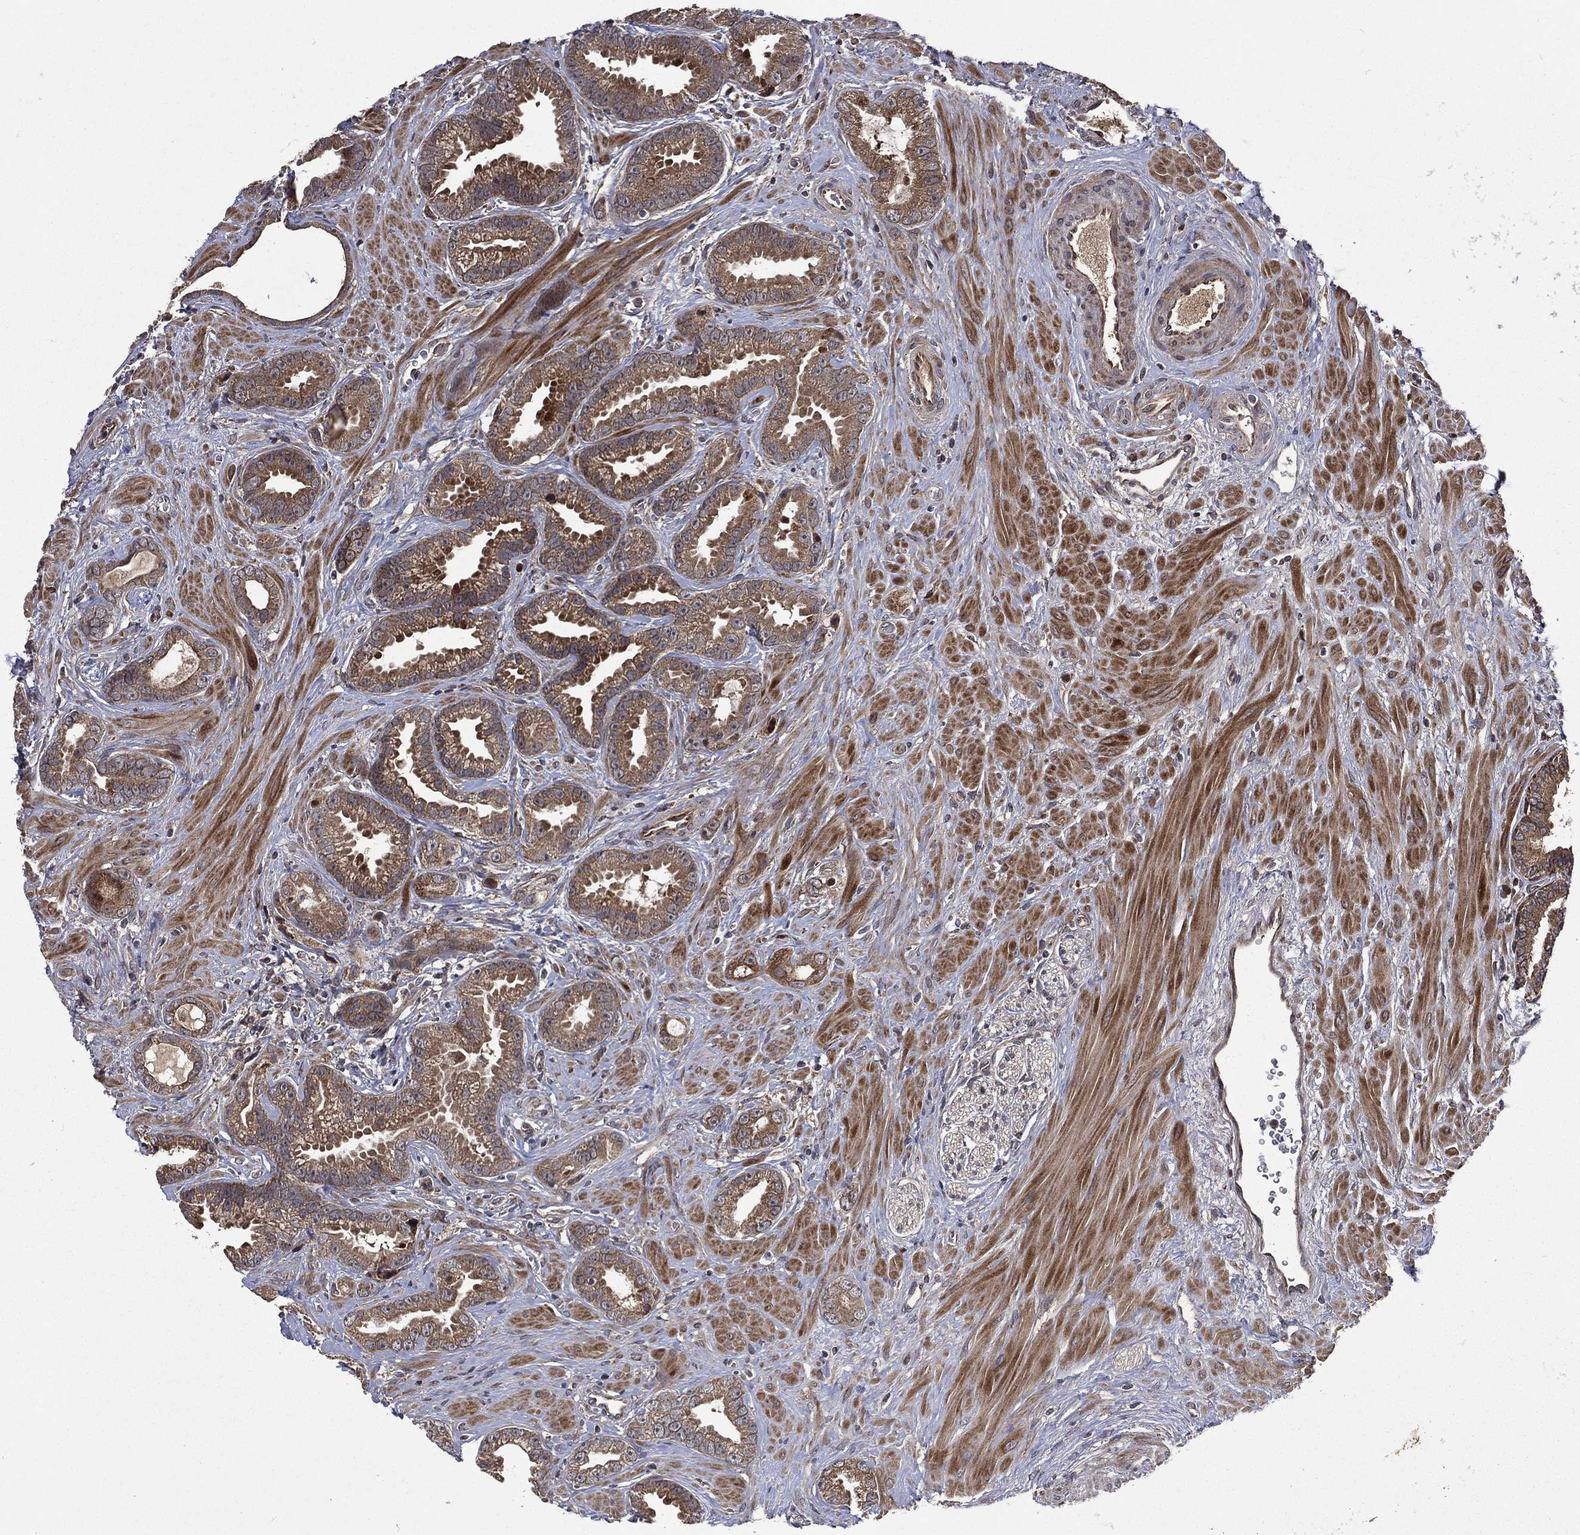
{"staining": {"intensity": "moderate", "quantity": ">75%", "location": "cytoplasmic/membranous"}, "tissue": "prostate cancer", "cell_type": "Tumor cells", "image_type": "cancer", "snomed": [{"axis": "morphology", "description": "Adenocarcinoma, Low grade"}, {"axis": "topography", "description": "Prostate"}], "caption": "DAB immunohistochemical staining of prostate cancer demonstrates moderate cytoplasmic/membranous protein expression in about >75% of tumor cells.", "gene": "RAB11FIP4", "patient": {"sex": "male", "age": 68}}